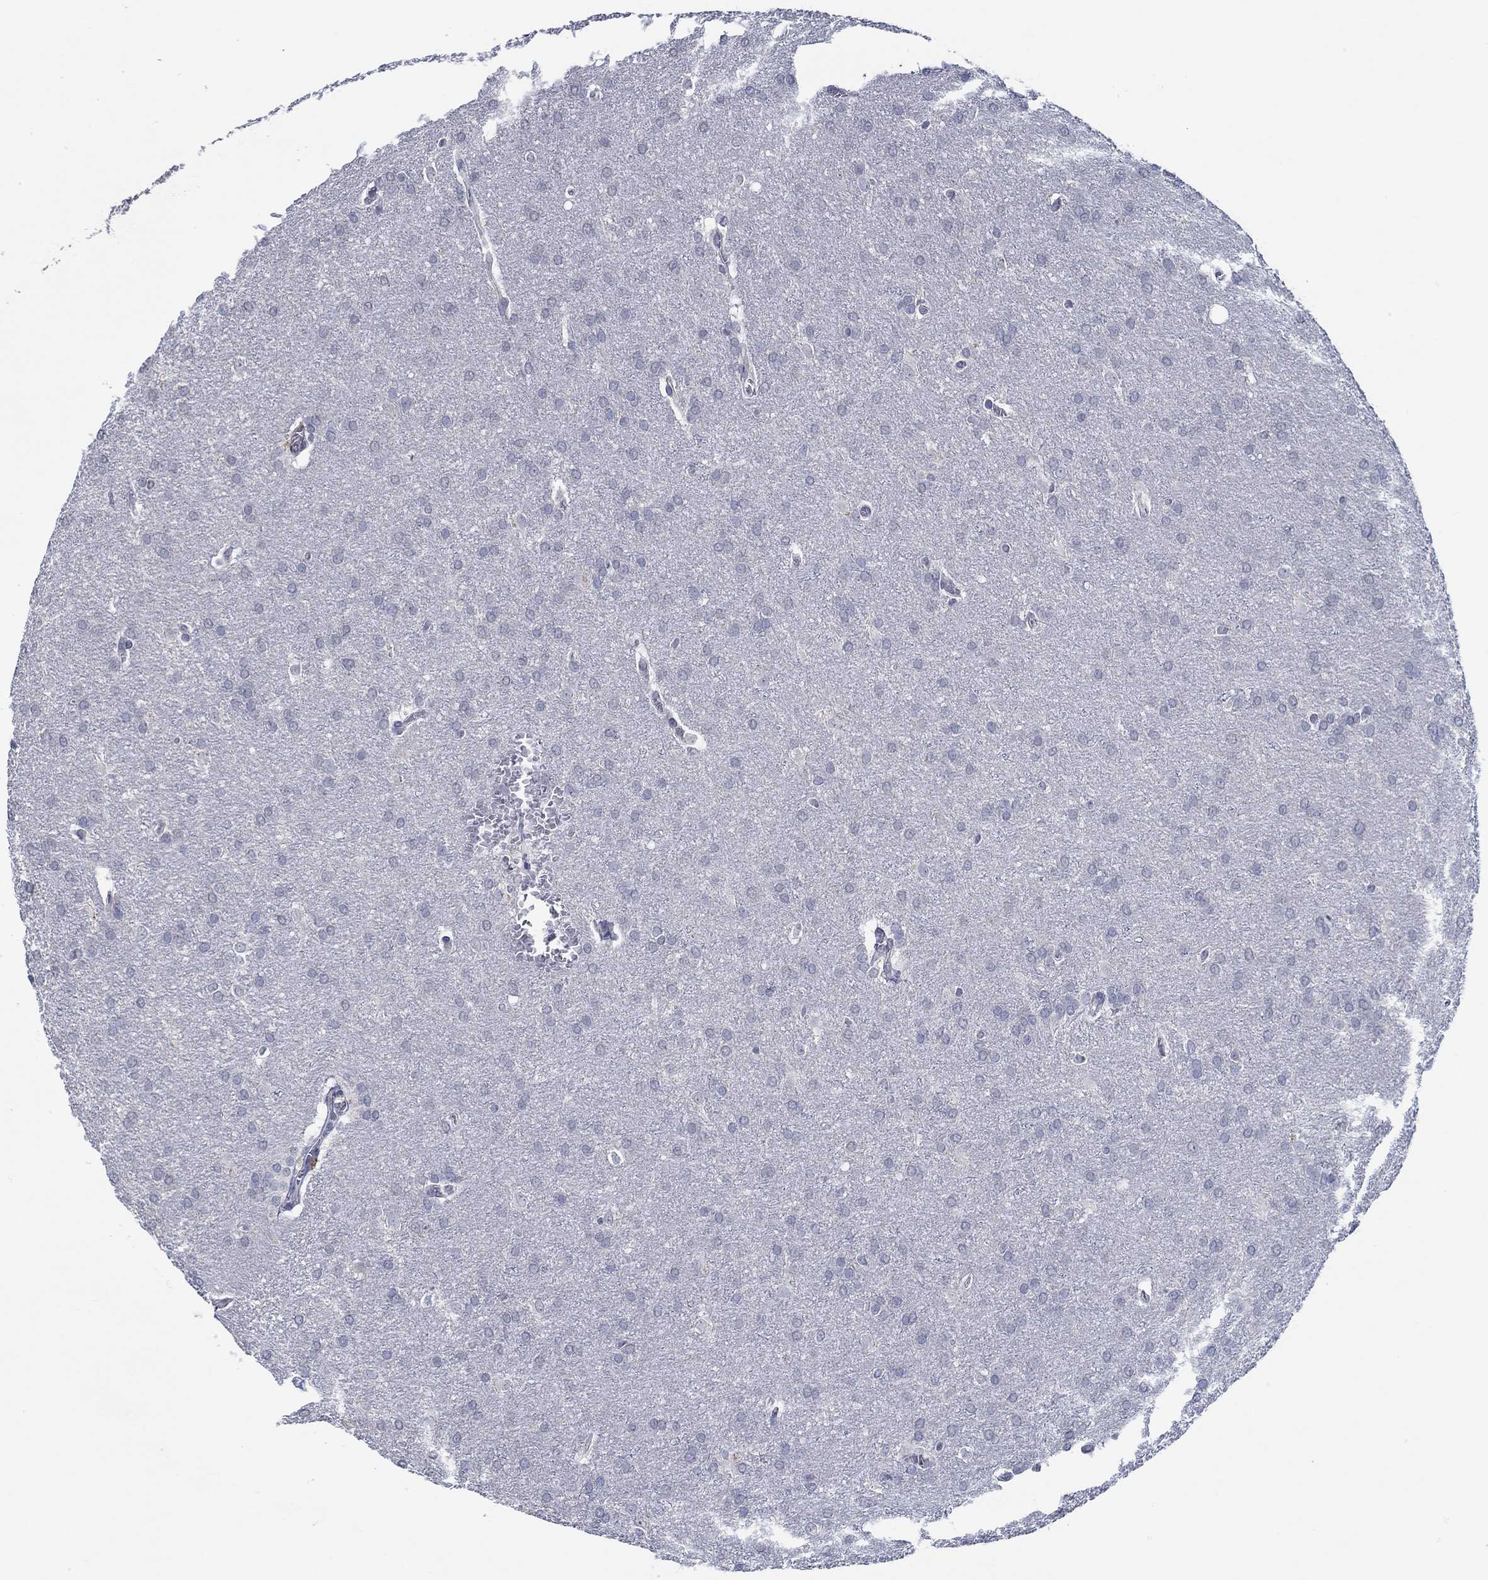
{"staining": {"intensity": "negative", "quantity": "none", "location": "none"}, "tissue": "glioma", "cell_type": "Tumor cells", "image_type": "cancer", "snomed": [{"axis": "morphology", "description": "Glioma, malignant, Low grade"}, {"axis": "topography", "description": "Brain"}], "caption": "Glioma was stained to show a protein in brown. There is no significant expression in tumor cells.", "gene": "GJA5", "patient": {"sex": "female", "age": 32}}